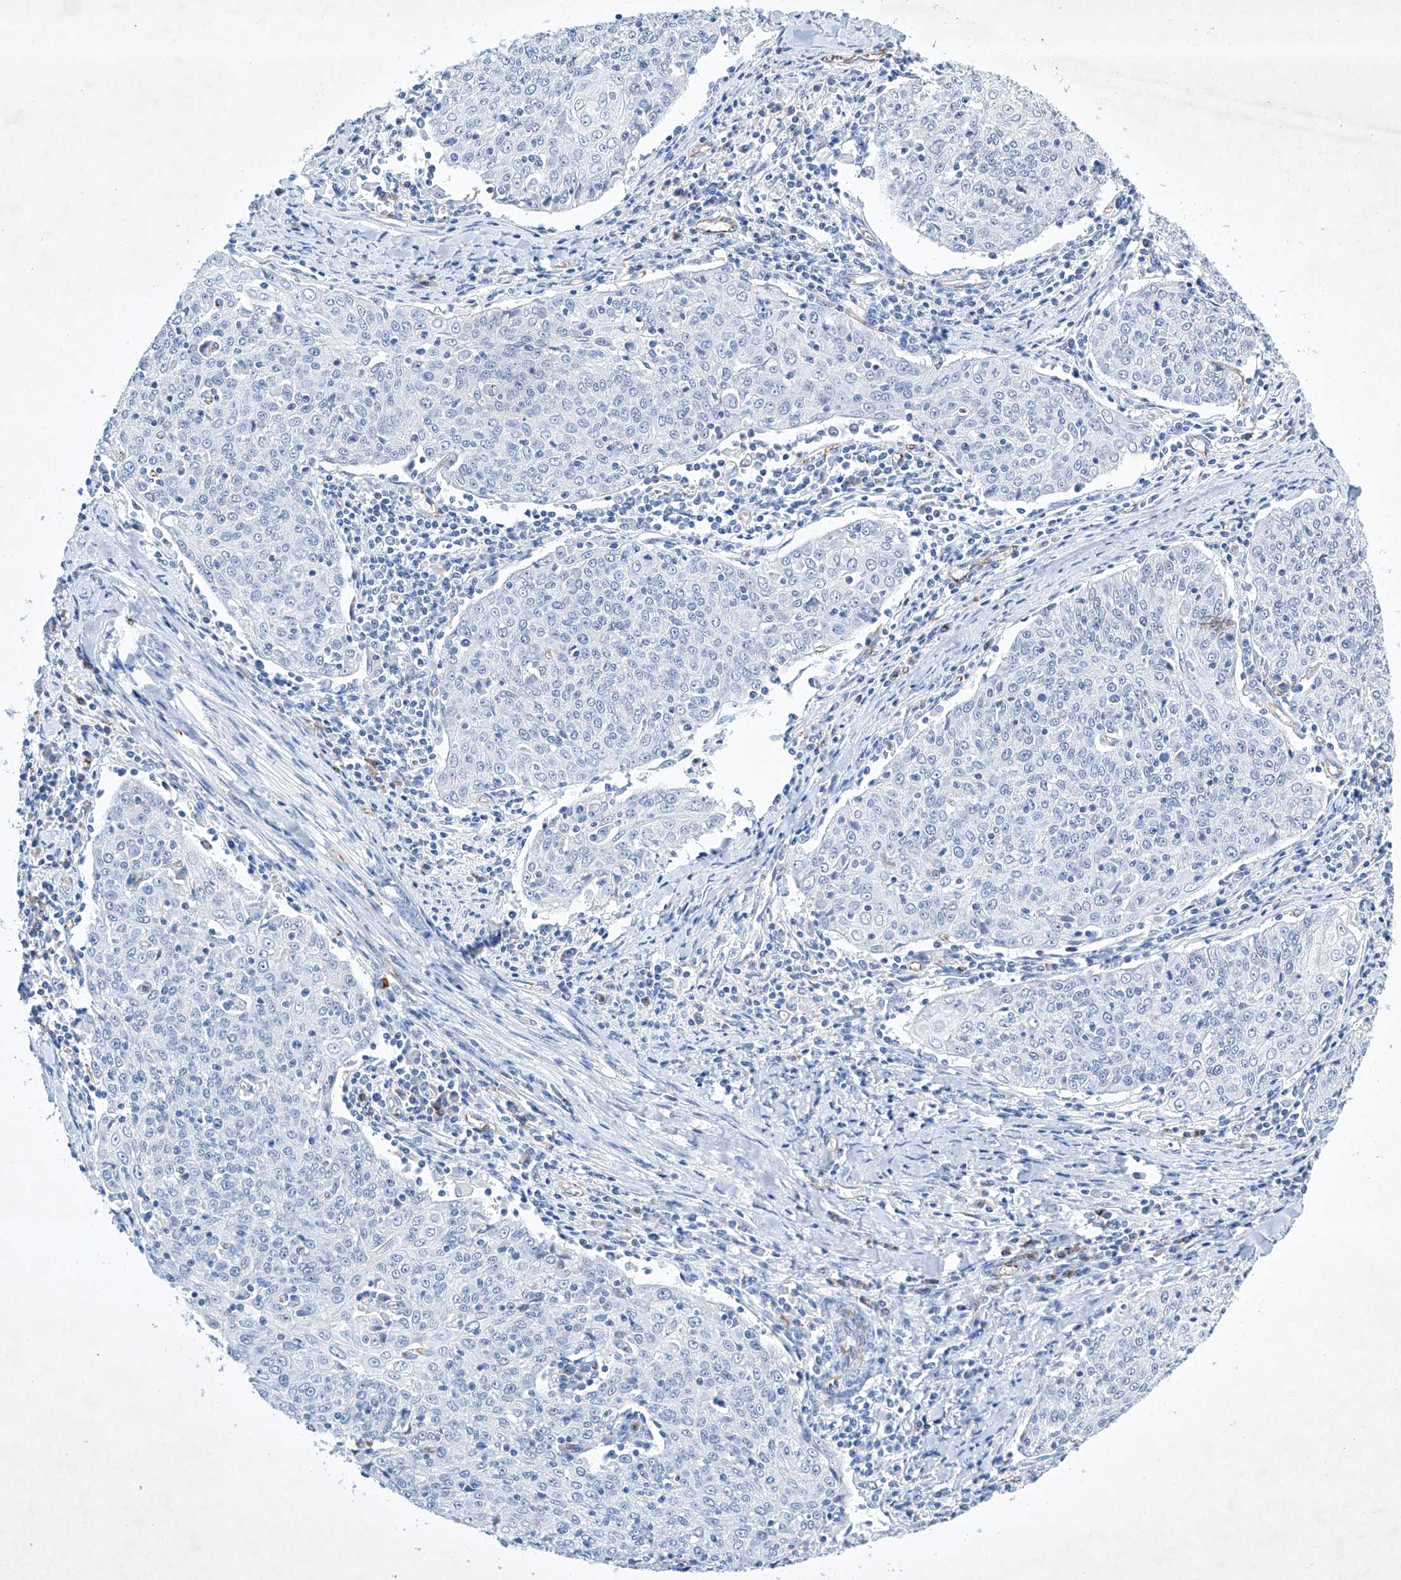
{"staining": {"intensity": "negative", "quantity": "none", "location": "none"}, "tissue": "cervical cancer", "cell_type": "Tumor cells", "image_type": "cancer", "snomed": [{"axis": "morphology", "description": "Squamous cell carcinoma, NOS"}, {"axis": "topography", "description": "Cervix"}], "caption": "DAB immunohistochemical staining of cervical cancer demonstrates no significant positivity in tumor cells.", "gene": "ETV7", "patient": {"sex": "female", "age": 48}}